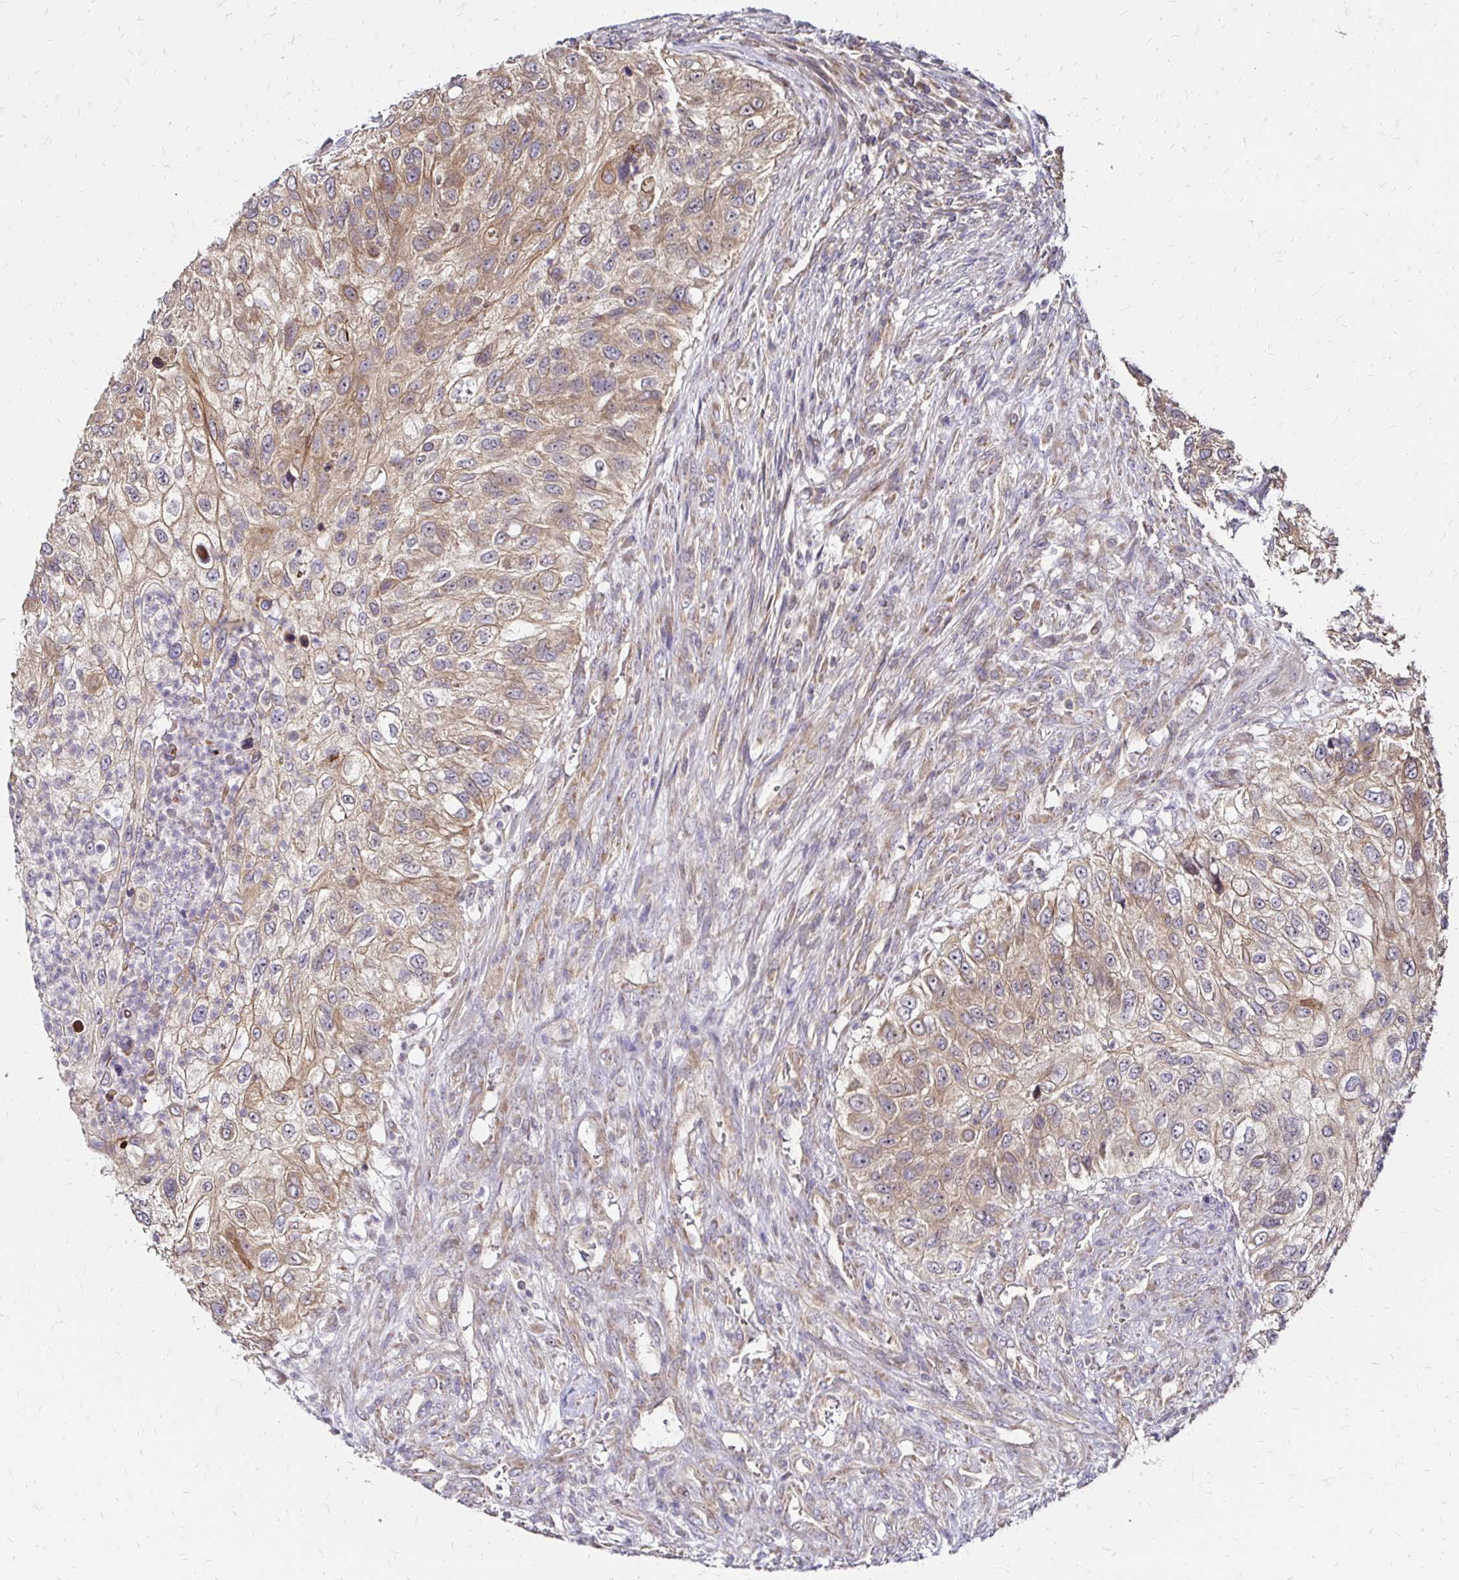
{"staining": {"intensity": "moderate", "quantity": ">75%", "location": "cytoplasmic/membranous"}, "tissue": "urothelial cancer", "cell_type": "Tumor cells", "image_type": "cancer", "snomed": [{"axis": "morphology", "description": "Urothelial carcinoma, High grade"}, {"axis": "topography", "description": "Urinary bladder"}], "caption": "High-power microscopy captured an IHC micrograph of urothelial cancer, revealing moderate cytoplasmic/membranous staining in approximately >75% of tumor cells. (DAB IHC, brown staining for protein, blue staining for nuclei).", "gene": "ZW10", "patient": {"sex": "female", "age": 60}}